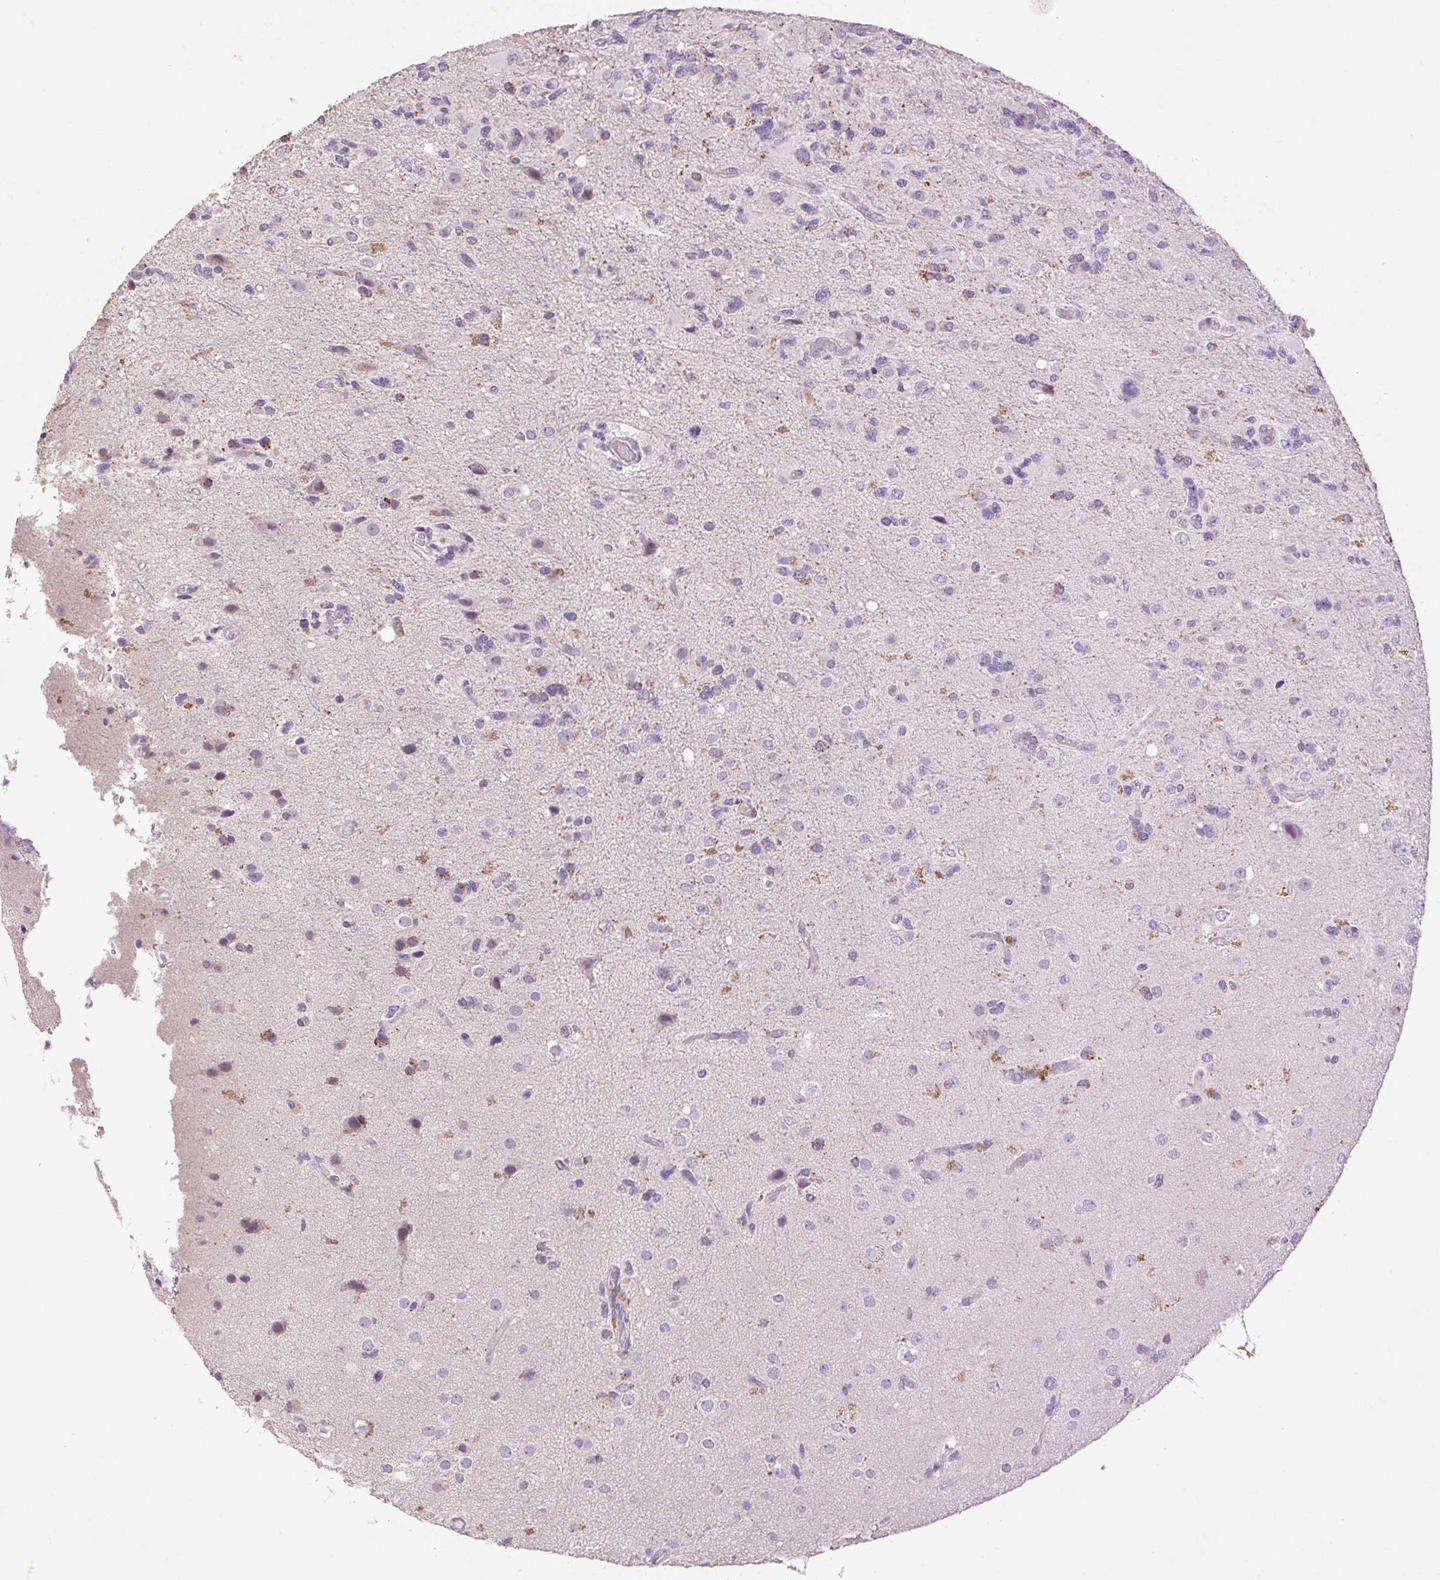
{"staining": {"intensity": "negative", "quantity": "none", "location": "none"}, "tissue": "glioma", "cell_type": "Tumor cells", "image_type": "cancer", "snomed": [{"axis": "morphology", "description": "Glioma, malignant, High grade"}, {"axis": "topography", "description": "Brain"}], "caption": "Immunohistochemistry (IHC) of glioma demonstrates no staining in tumor cells. Nuclei are stained in blue.", "gene": "FNDC7", "patient": {"sex": "female", "age": 71}}